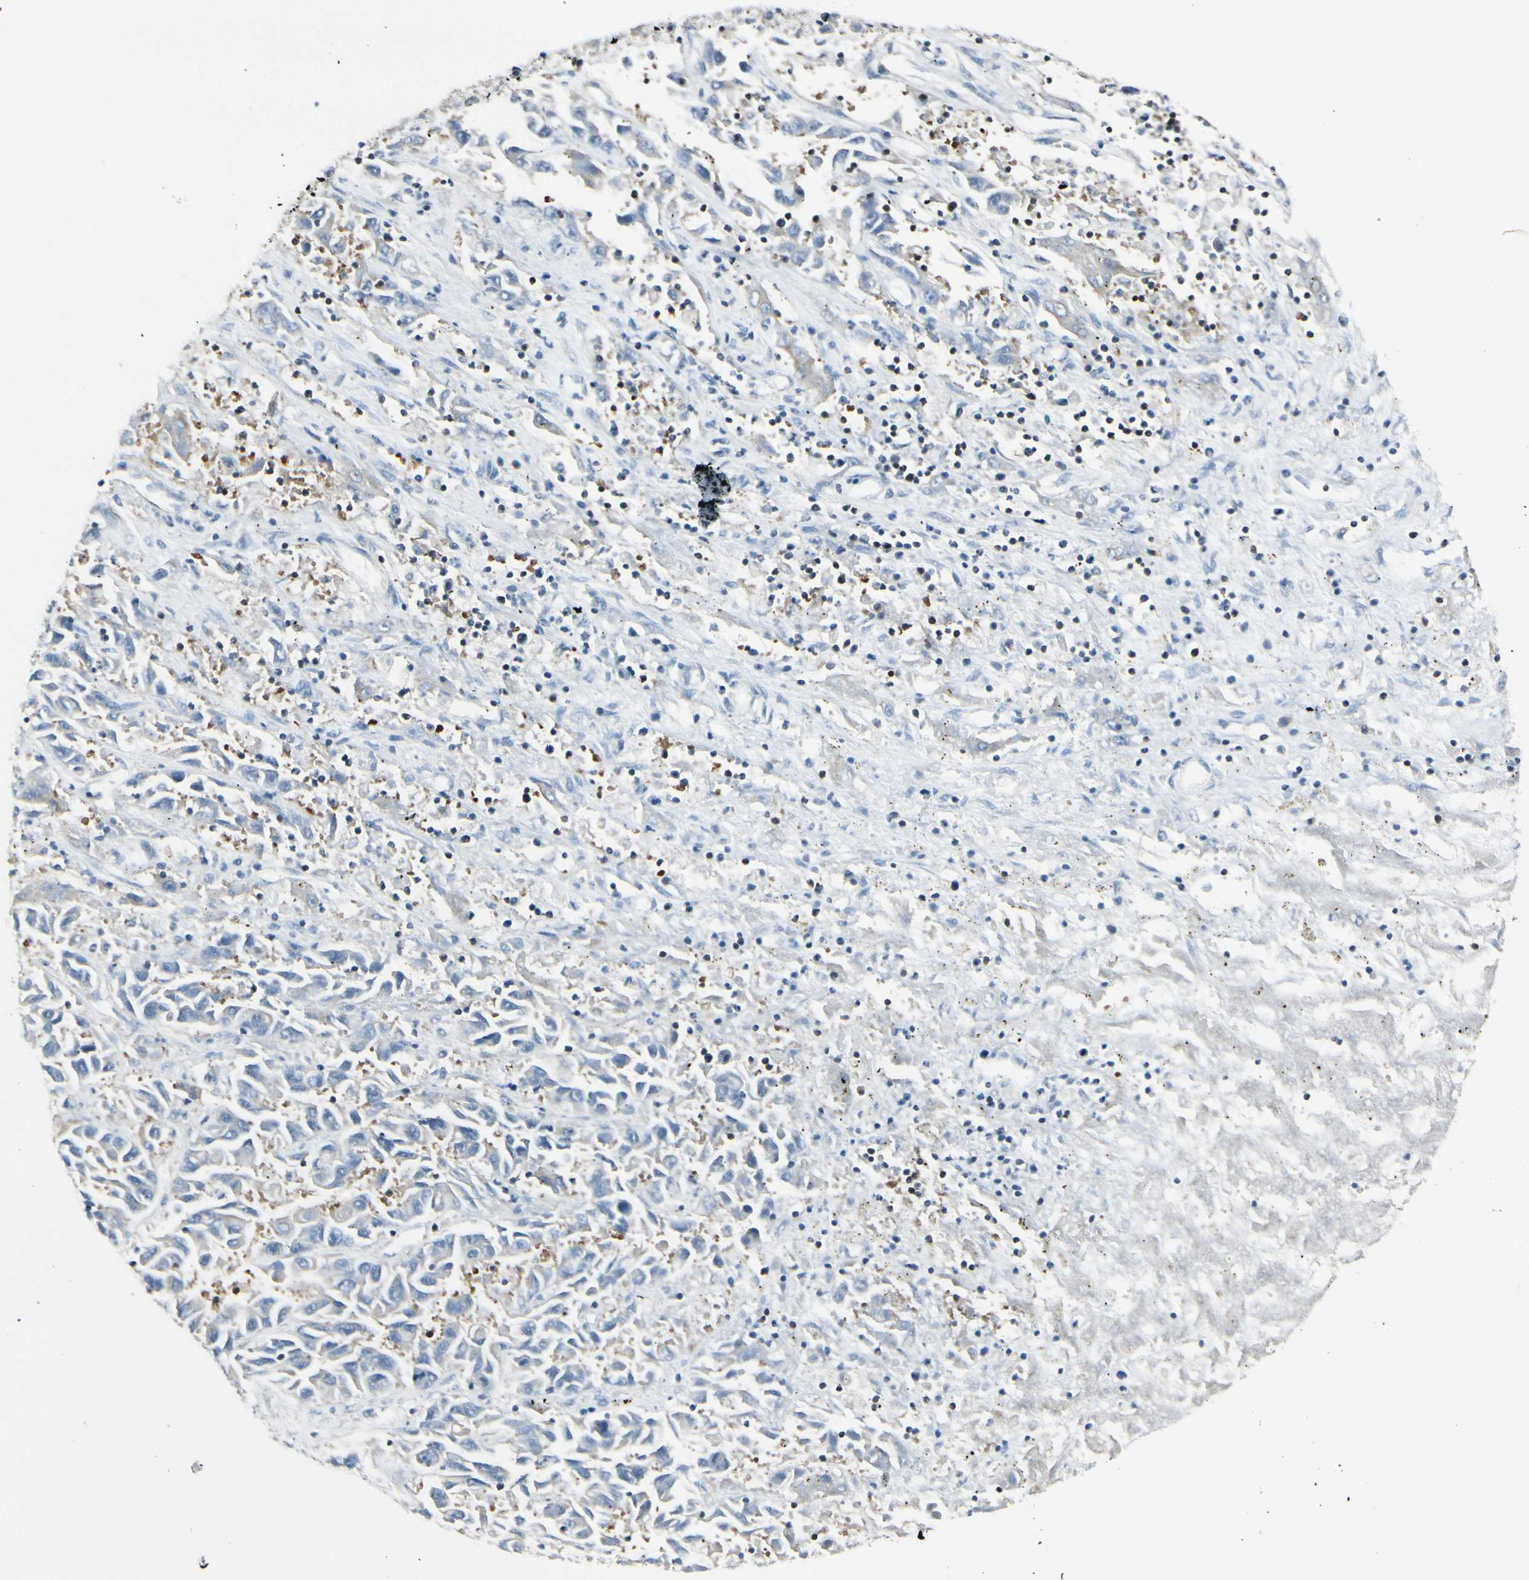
{"staining": {"intensity": "negative", "quantity": "none", "location": "none"}, "tissue": "liver cancer", "cell_type": "Tumor cells", "image_type": "cancer", "snomed": [{"axis": "morphology", "description": "Cholangiocarcinoma"}, {"axis": "topography", "description": "Liver"}], "caption": "Protein analysis of liver cancer demonstrates no significant expression in tumor cells.", "gene": "SLC9A3R1", "patient": {"sex": "female", "age": 52}}